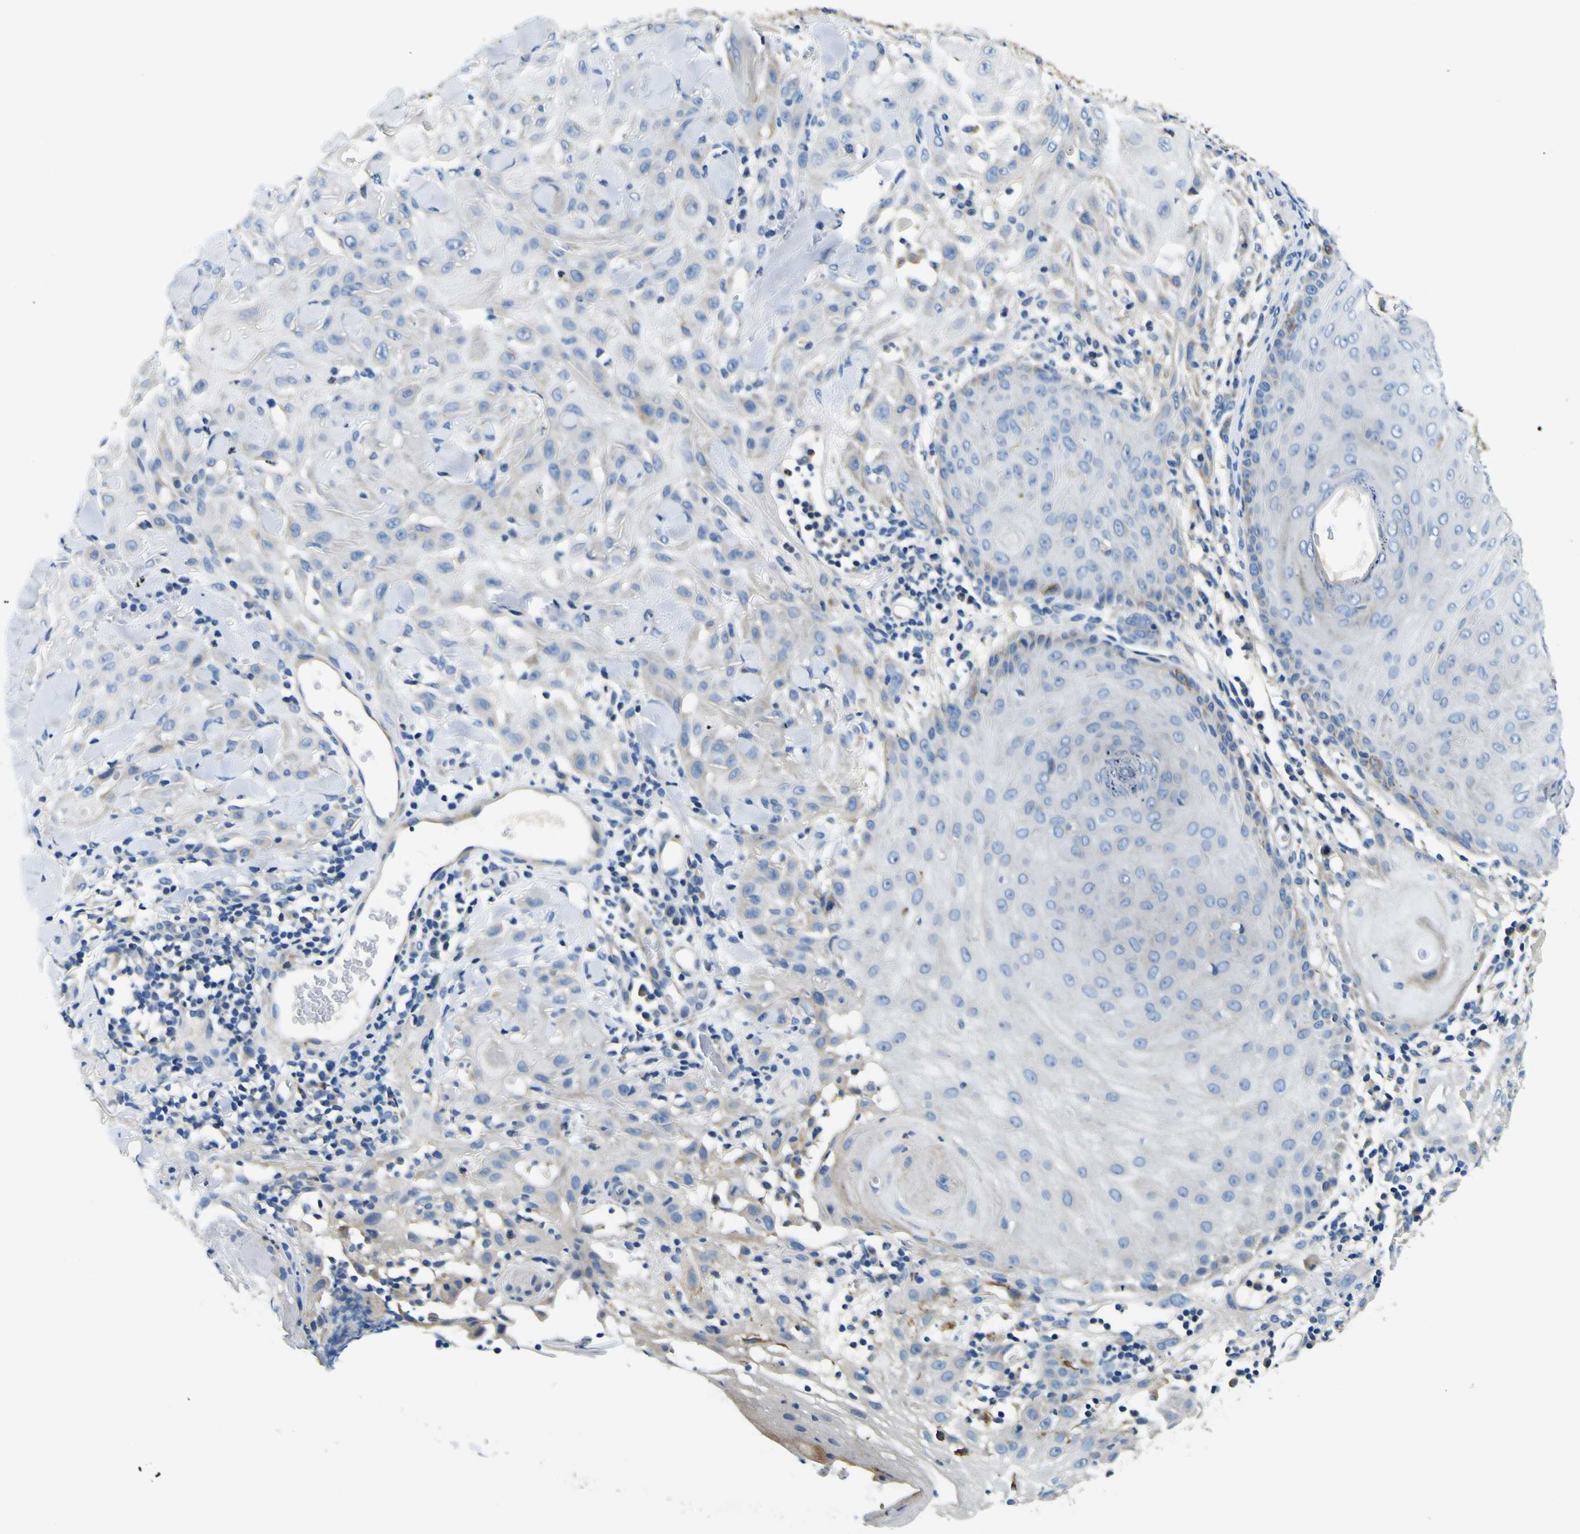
{"staining": {"intensity": "negative", "quantity": "none", "location": "none"}, "tissue": "skin cancer", "cell_type": "Tumor cells", "image_type": "cancer", "snomed": [{"axis": "morphology", "description": "Squamous cell carcinoma, NOS"}, {"axis": "topography", "description": "Skin"}], "caption": "Immunohistochemical staining of squamous cell carcinoma (skin) demonstrates no significant staining in tumor cells.", "gene": "CLSTN1", "patient": {"sex": "male", "age": 24}}